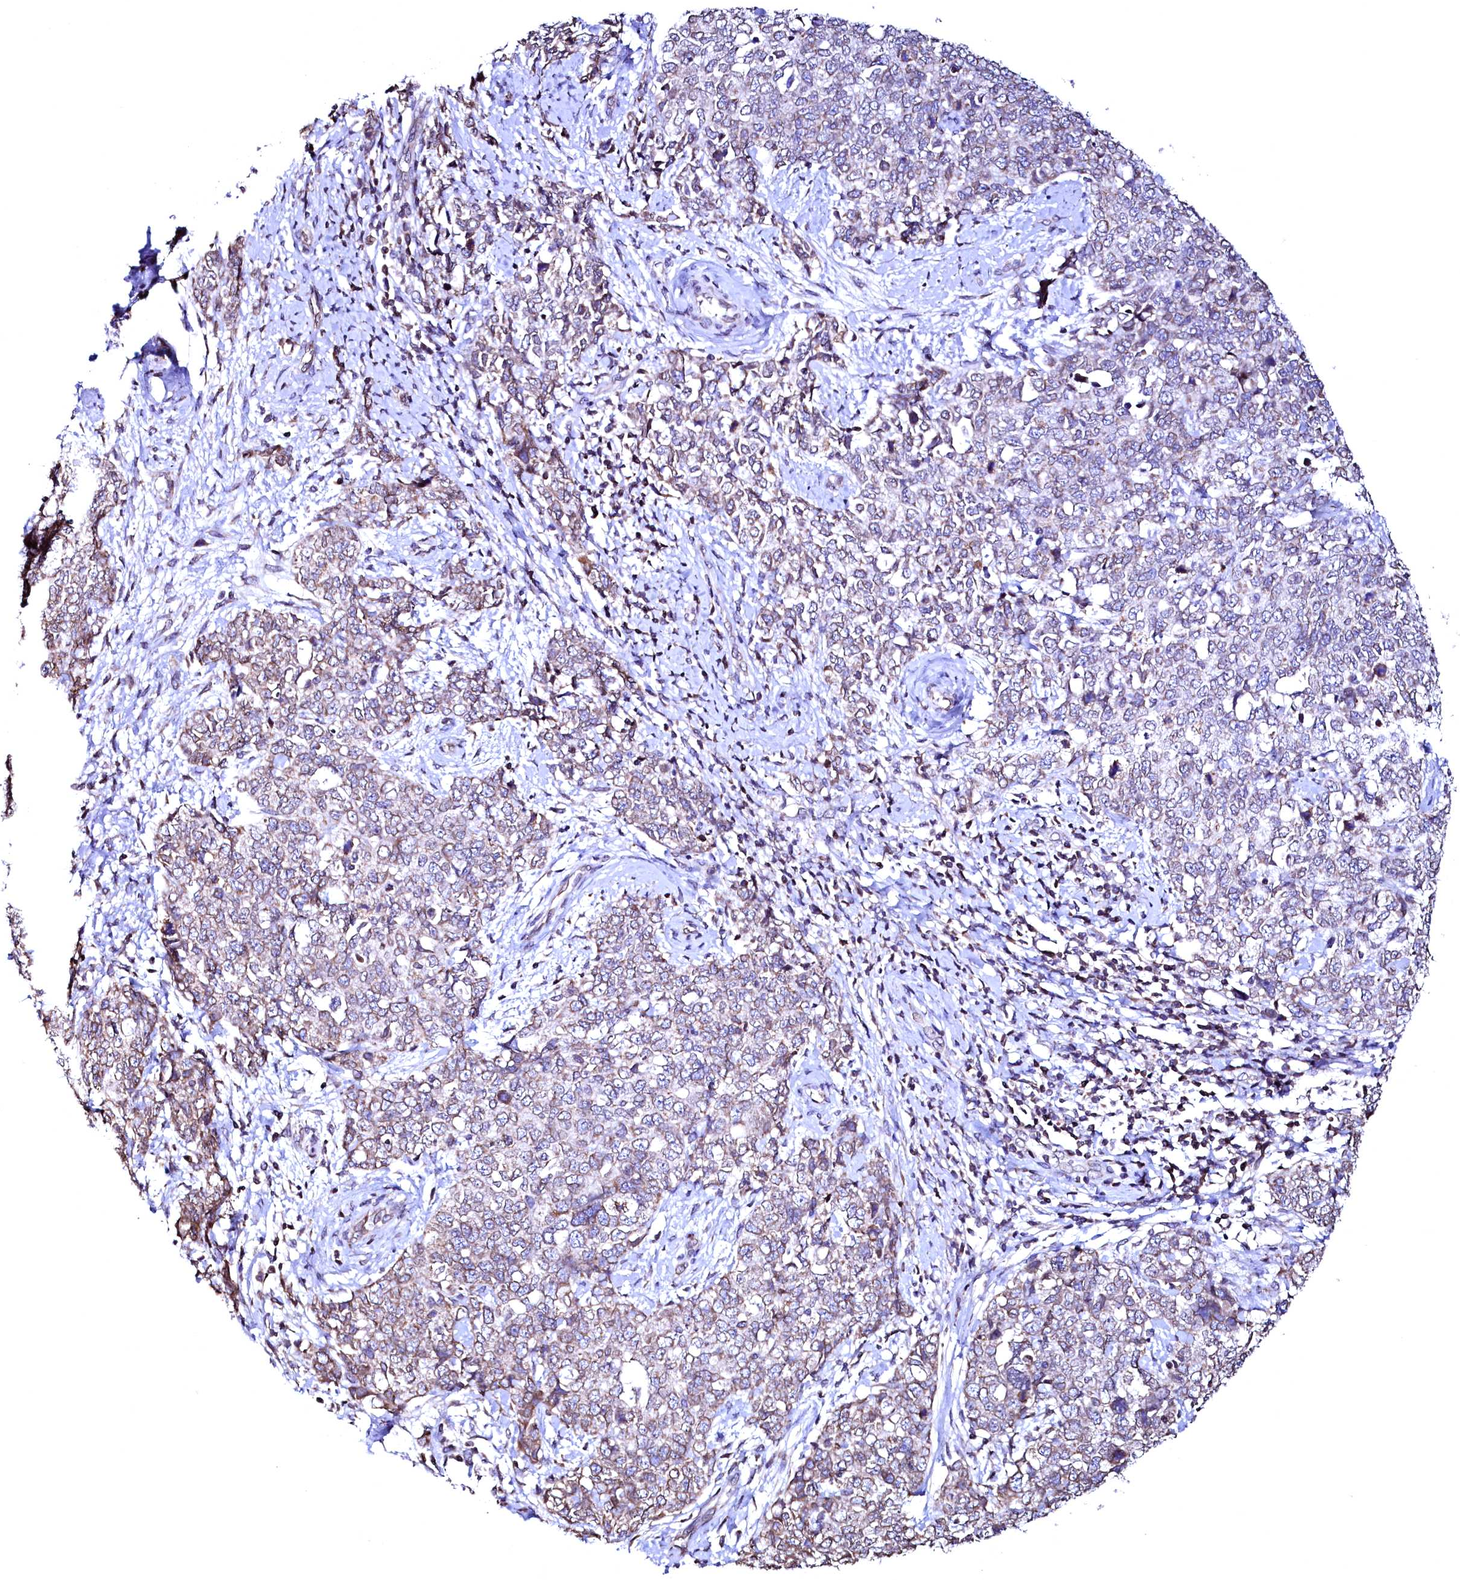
{"staining": {"intensity": "weak", "quantity": "25%-75%", "location": "cytoplasmic/membranous"}, "tissue": "cervical cancer", "cell_type": "Tumor cells", "image_type": "cancer", "snomed": [{"axis": "morphology", "description": "Squamous cell carcinoma, NOS"}, {"axis": "topography", "description": "Cervix"}], "caption": "Immunohistochemical staining of human cervical squamous cell carcinoma displays low levels of weak cytoplasmic/membranous staining in about 25%-75% of tumor cells. (brown staining indicates protein expression, while blue staining denotes nuclei).", "gene": "HAND1", "patient": {"sex": "female", "age": 63}}